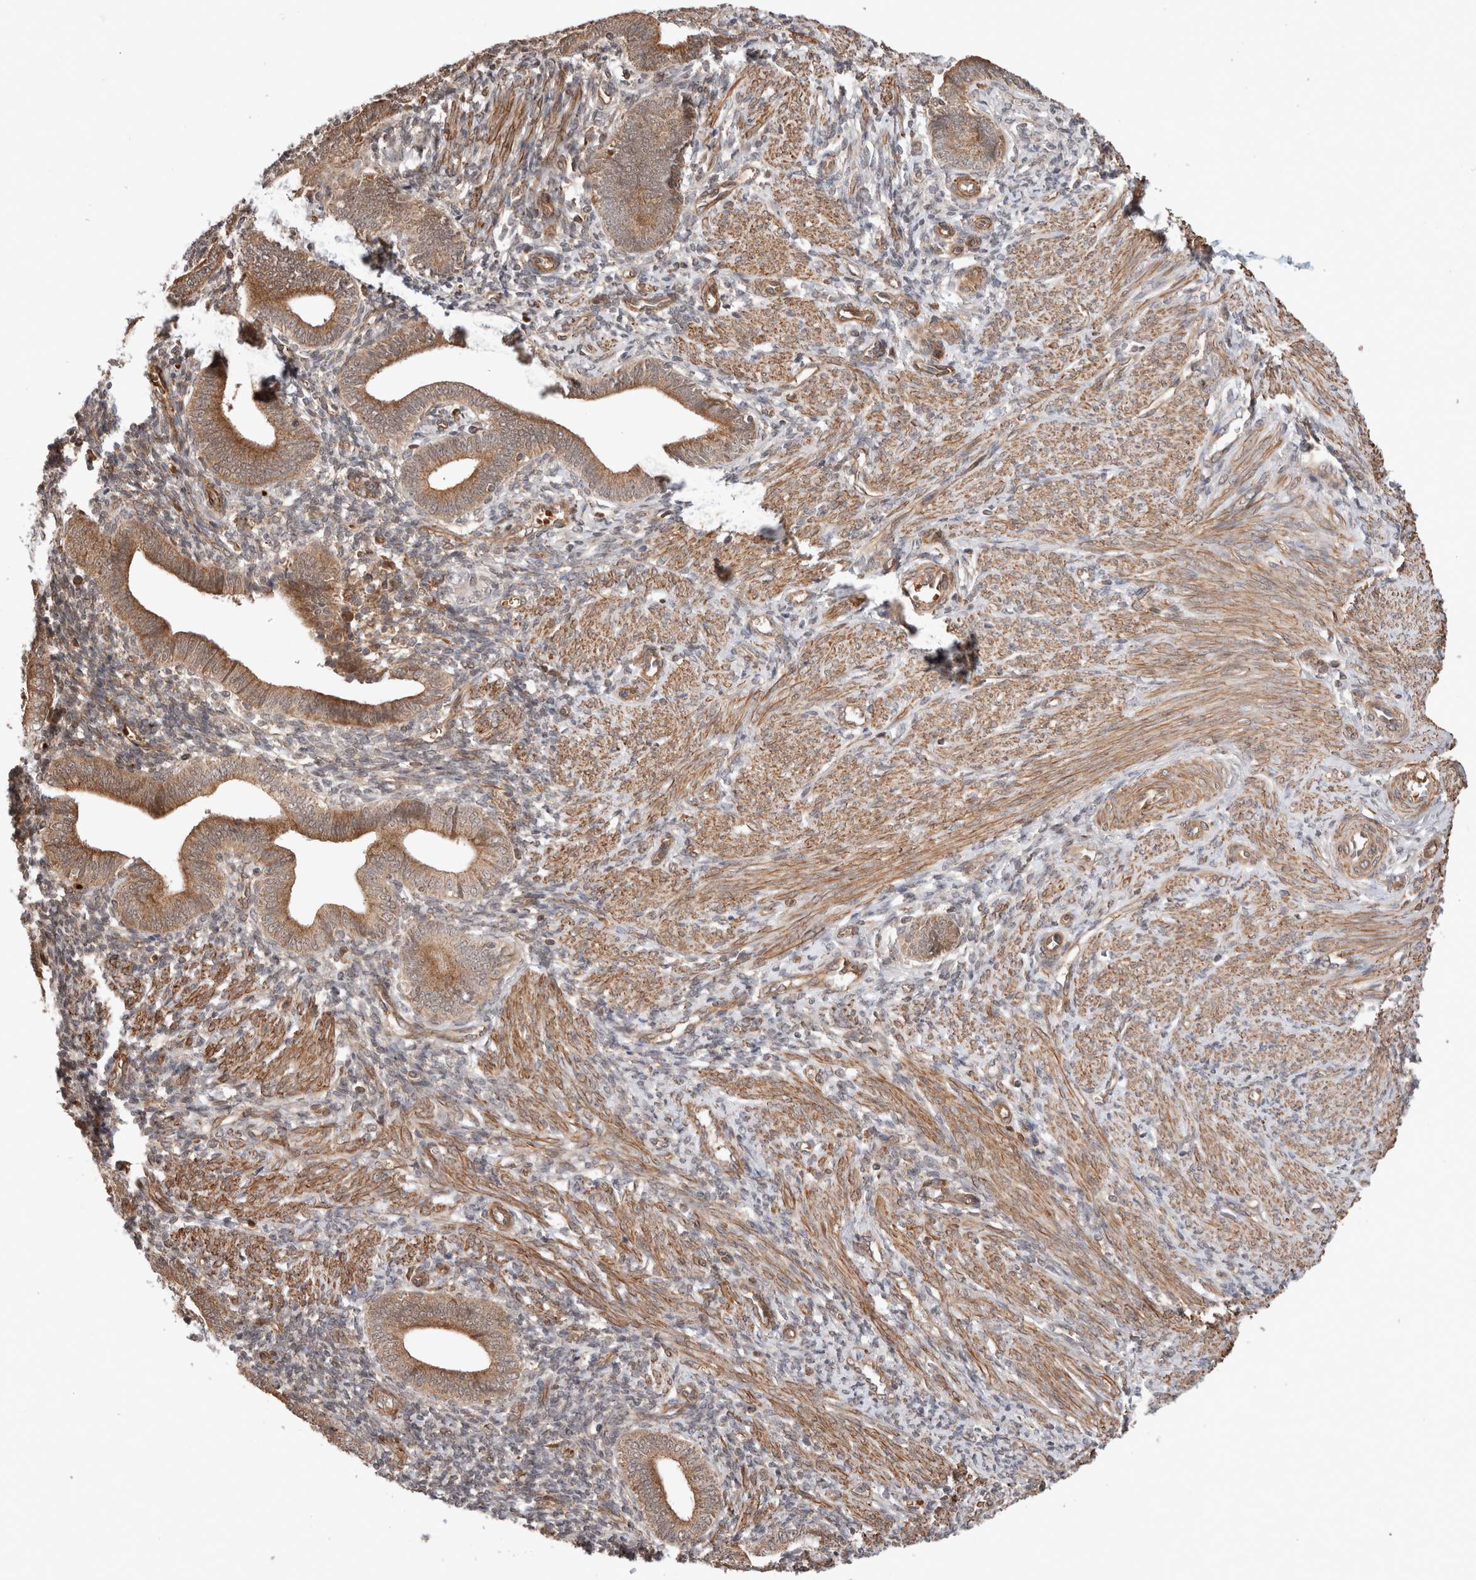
{"staining": {"intensity": "moderate", "quantity": ">75%", "location": "cytoplasmic/membranous"}, "tissue": "endometrium", "cell_type": "Cells in endometrial stroma", "image_type": "normal", "snomed": [{"axis": "morphology", "description": "Normal tissue, NOS"}, {"axis": "topography", "description": "Uterus"}, {"axis": "topography", "description": "Endometrium"}], "caption": "This micrograph shows benign endometrium stained with IHC to label a protein in brown. The cytoplasmic/membranous of cells in endometrial stroma show moderate positivity for the protein. Nuclei are counter-stained blue.", "gene": "ZNF649", "patient": {"sex": "female", "age": 33}}